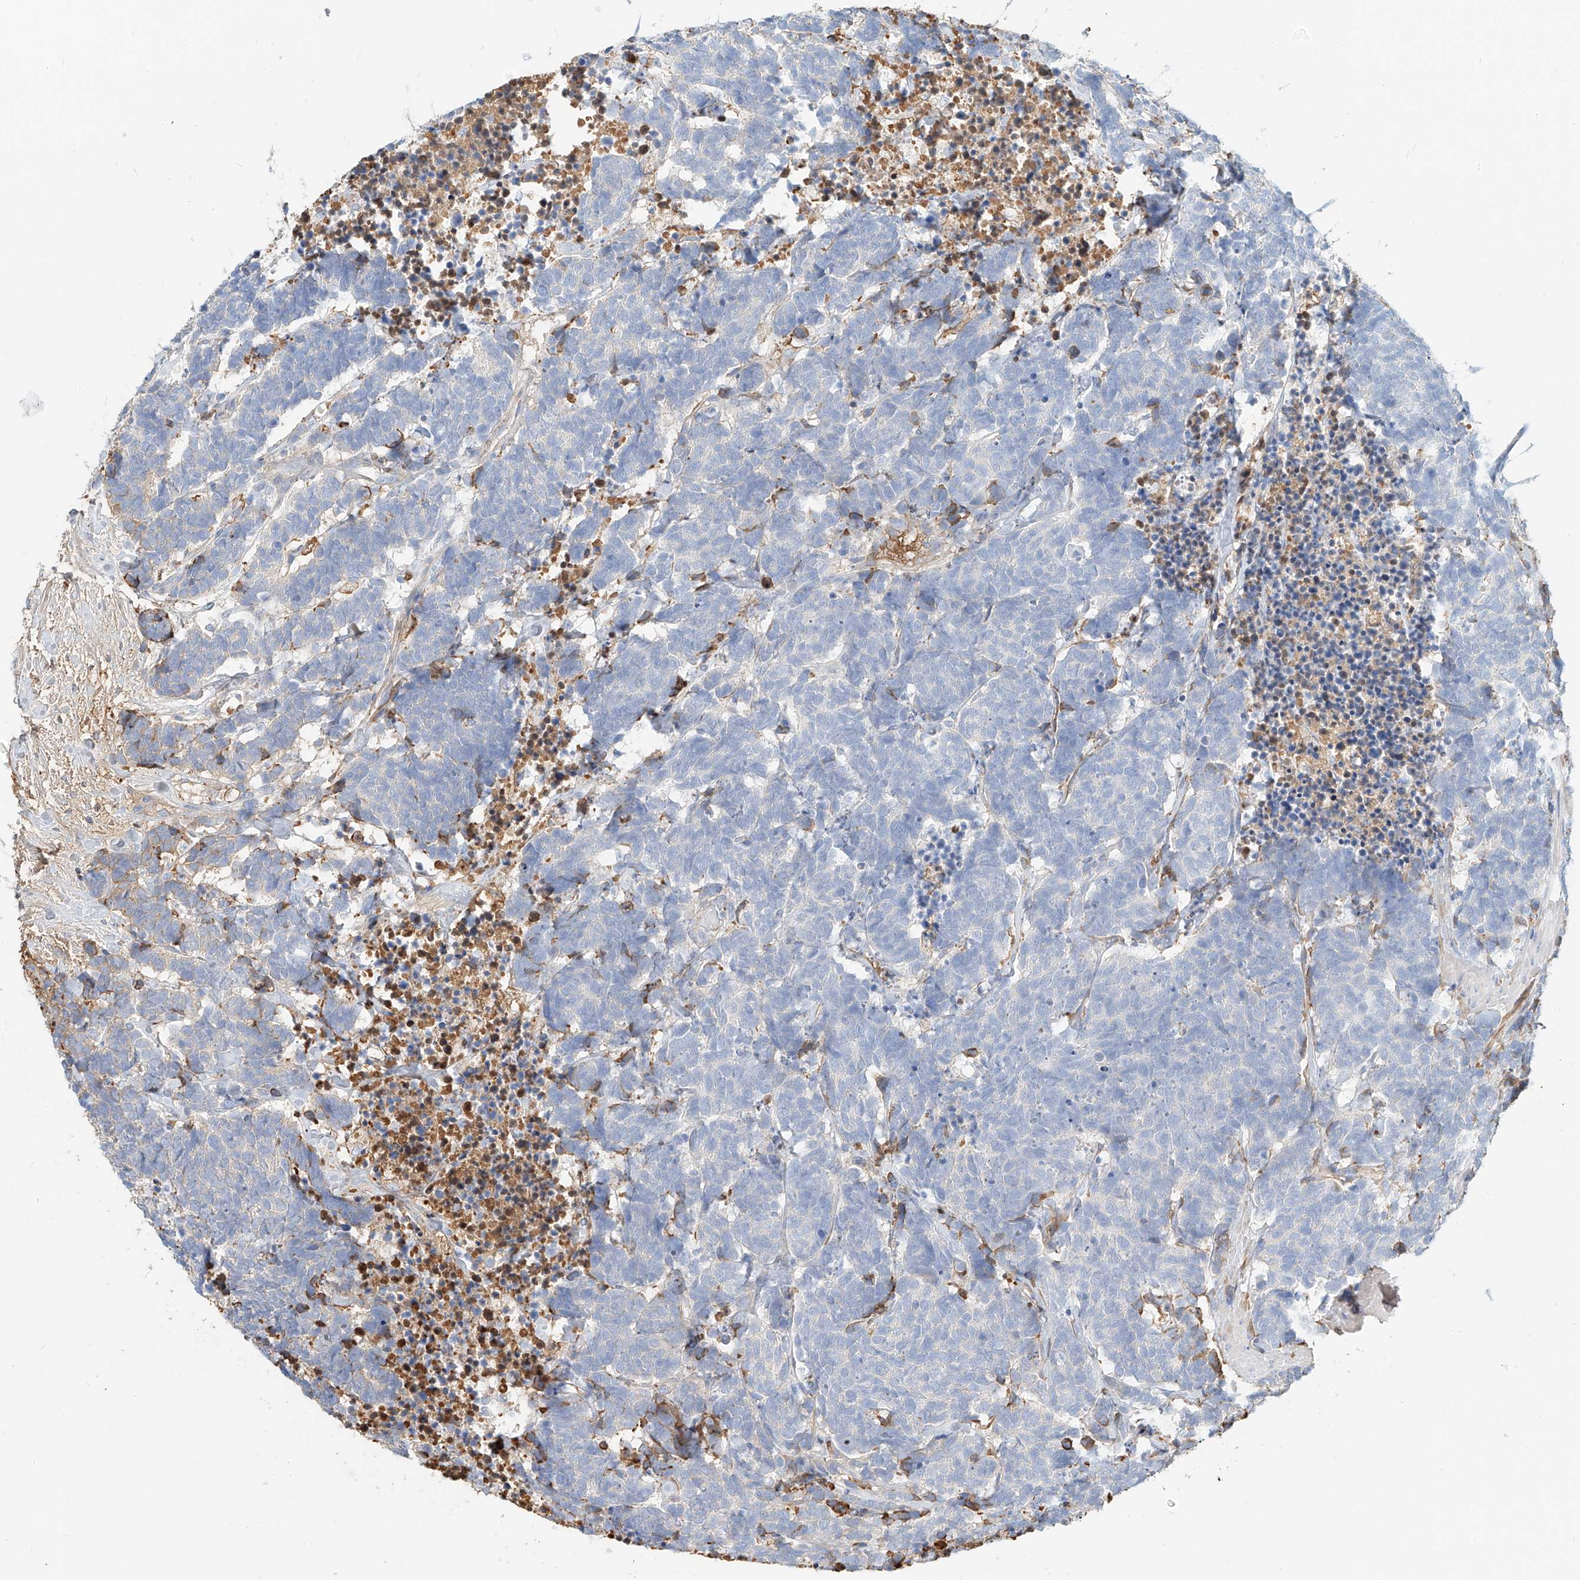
{"staining": {"intensity": "negative", "quantity": "none", "location": "none"}, "tissue": "carcinoid", "cell_type": "Tumor cells", "image_type": "cancer", "snomed": [{"axis": "morphology", "description": "Carcinoma, NOS"}, {"axis": "morphology", "description": "Carcinoid, malignant, NOS"}, {"axis": "topography", "description": "Urinary bladder"}], "caption": "The histopathology image shows no significant positivity in tumor cells of carcinoid.", "gene": "ZFP30", "patient": {"sex": "male", "age": 57}}